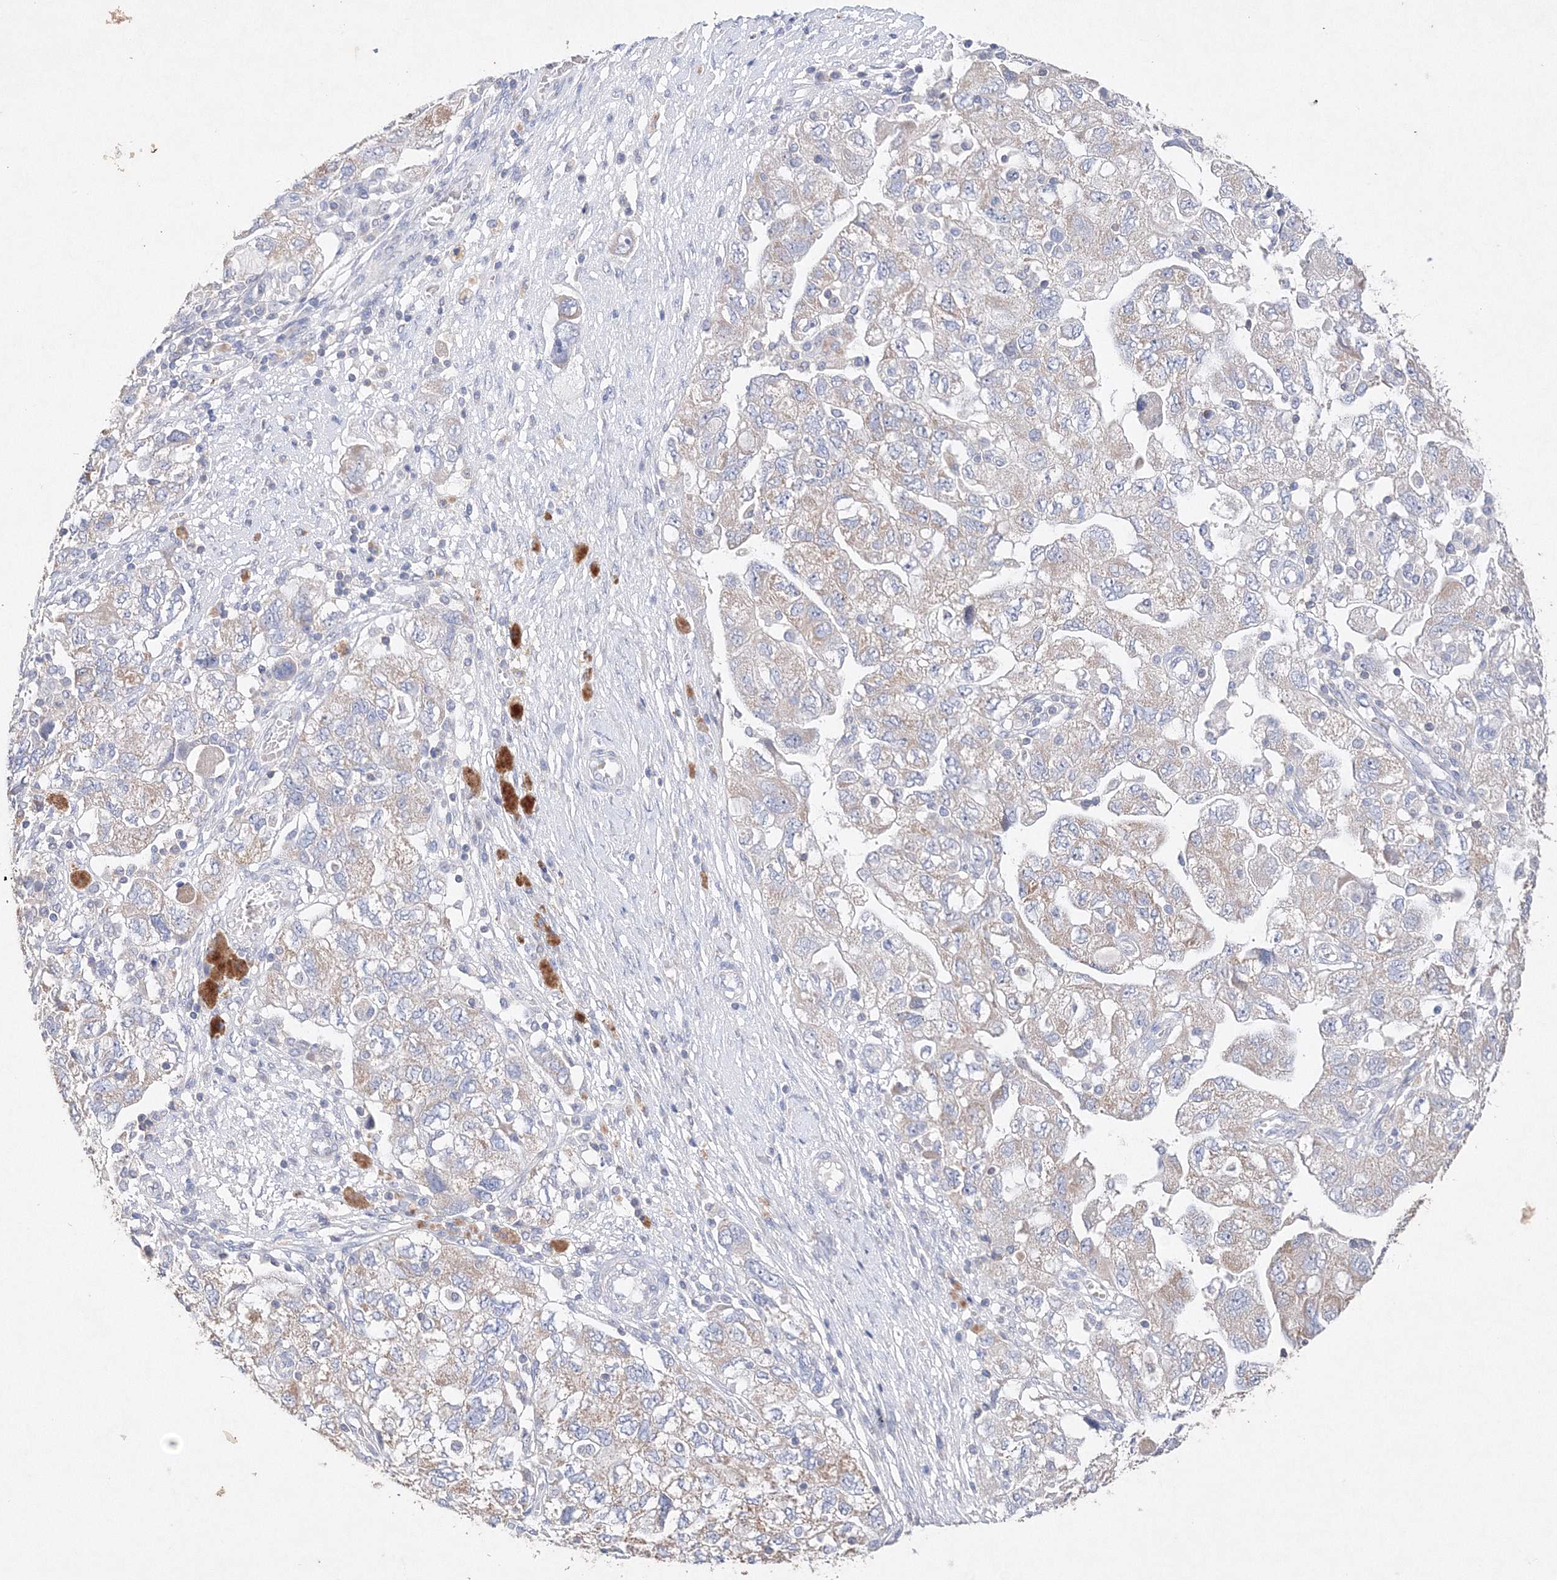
{"staining": {"intensity": "weak", "quantity": "<25%", "location": "cytoplasmic/membranous"}, "tissue": "ovarian cancer", "cell_type": "Tumor cells", "image_type": "cancer", "snomed": [{"axis": "morphology", "description": "Carcinoma, NOS"}, {"axis": "morphology", "description": "Cystadenocarcinoma, serous, NOS"}, {"axis": "topography", "description": "Ovary"}], "caption": "The histopathology image shows no significant expression in tumor cells of ovarian cancer. (DAB (3,3'-diaminobenzidine) IHC visualized using brightfield microscopy, high magnification).", "gene": "GLS", "patient": {"sex": "female", "age": 69}}